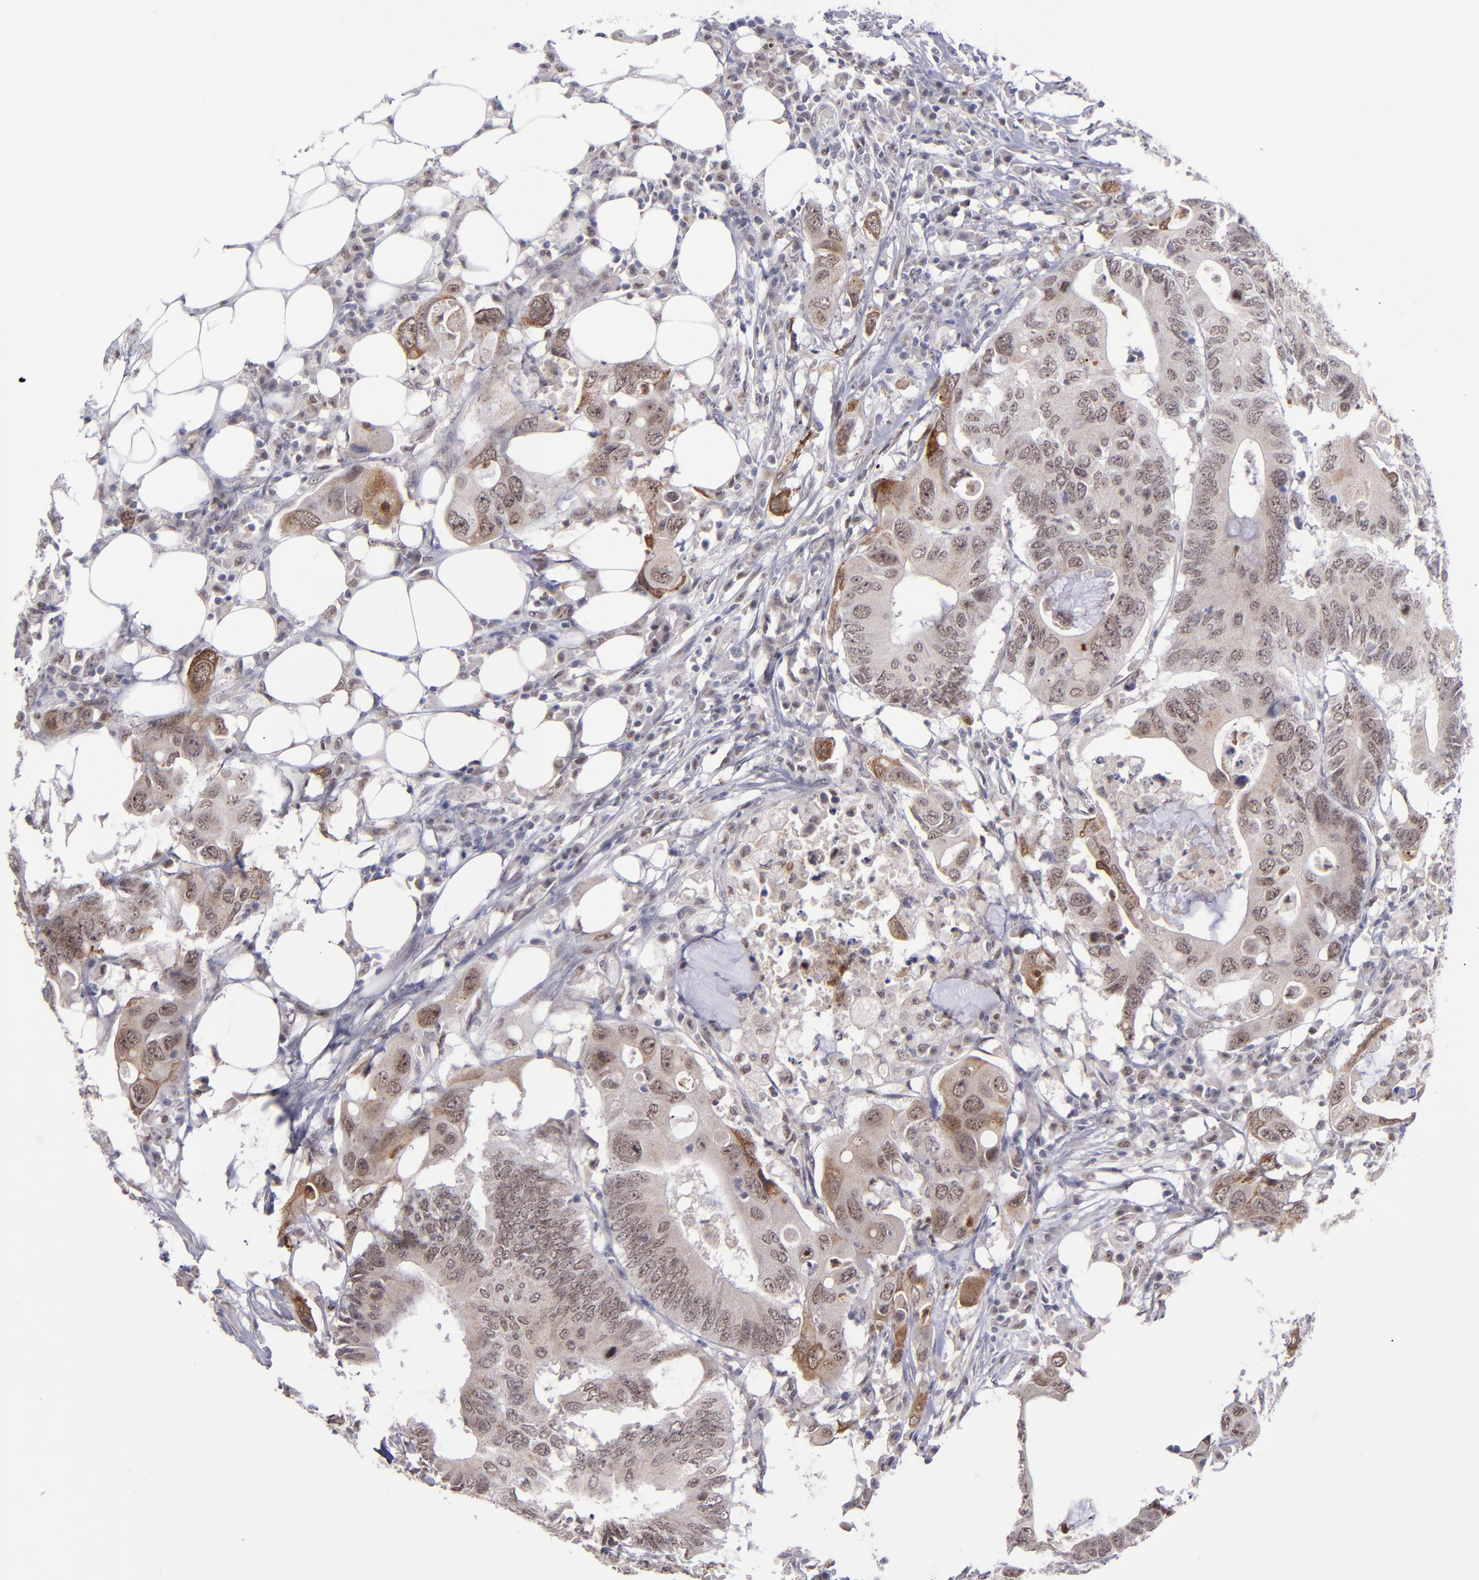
{"staining": {"intensity": "weak", "quantity": "<25%", "location": "cytoplasmic/membranous,nuclear"}, "tissue": "colorectal cancer", "cell_type": "Tumor cells", "image_type": "cancer", "snomed": [{"axis": "morphology", "description": "Adenocarcinoma, NOS"}, {"axis": "topography", "description": "Colon"}], "caption": "Image shows no significant protein expression in tumor cells of adenocarcinoma (colorectal).", "gene": "RREB1", "patient": {"sex": "male", "age": 71}}